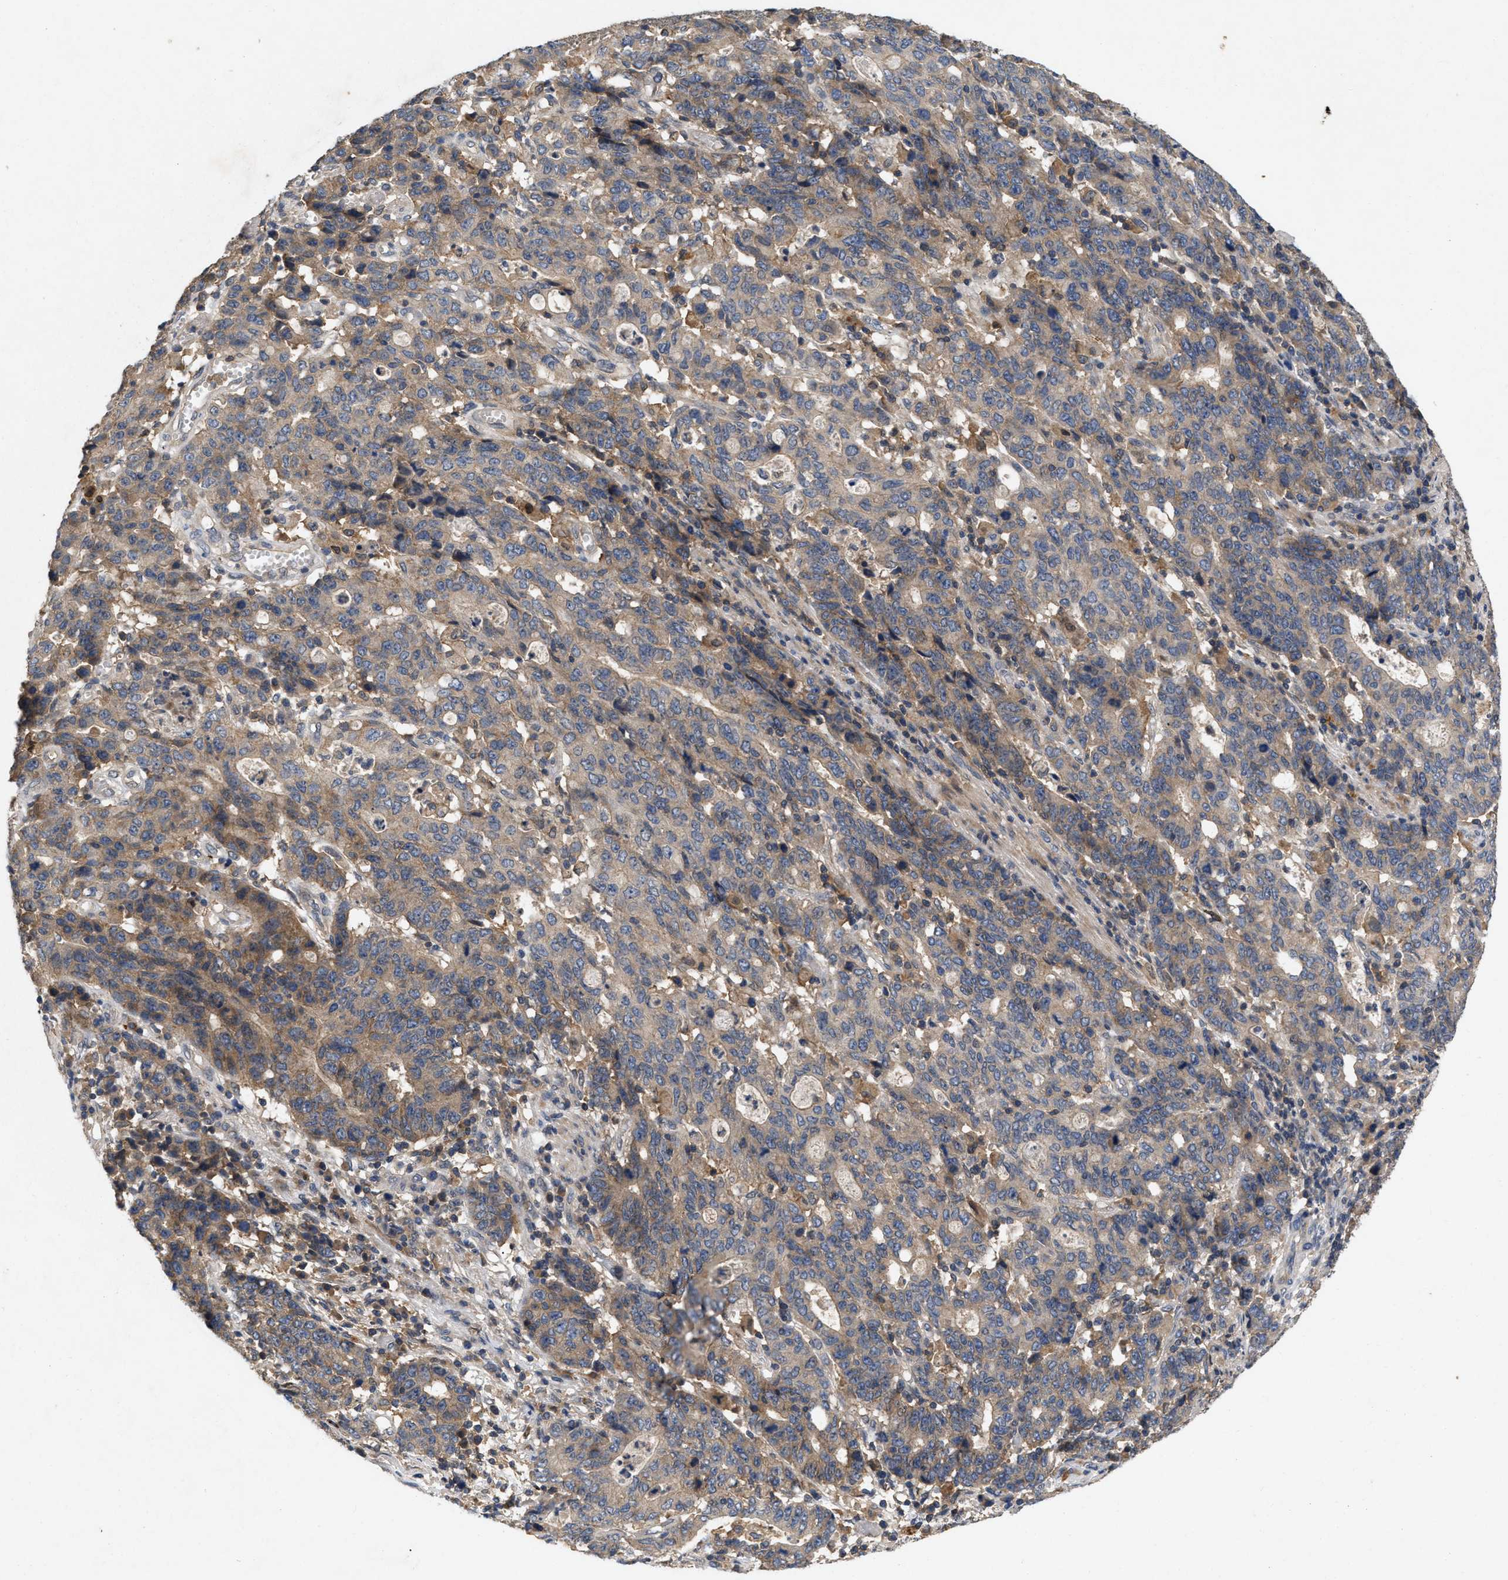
{"staining": {"intensity": "weak", "quantity": "25%-75%", "location": "cytoplasmic/membranous"}, "tissue": "stomach cancer", "cell_type": "Tumor cells", "image_type": "cancer", "snomed": [{"axis": "morphology", "description": "Adenocarcinoma, NOS"}, {"axis": "topography", "description": "Stomach, upper"}], "caption": "Immunohistochemical staining of stomach cancer (adenocarcinoma) exhibits low levels of weak cytoplasmic/membranous staining in approximately 25%-75% of tumor cells.", "gene": "LPAR2", "patient": {"sex": "male", "age": 69}}